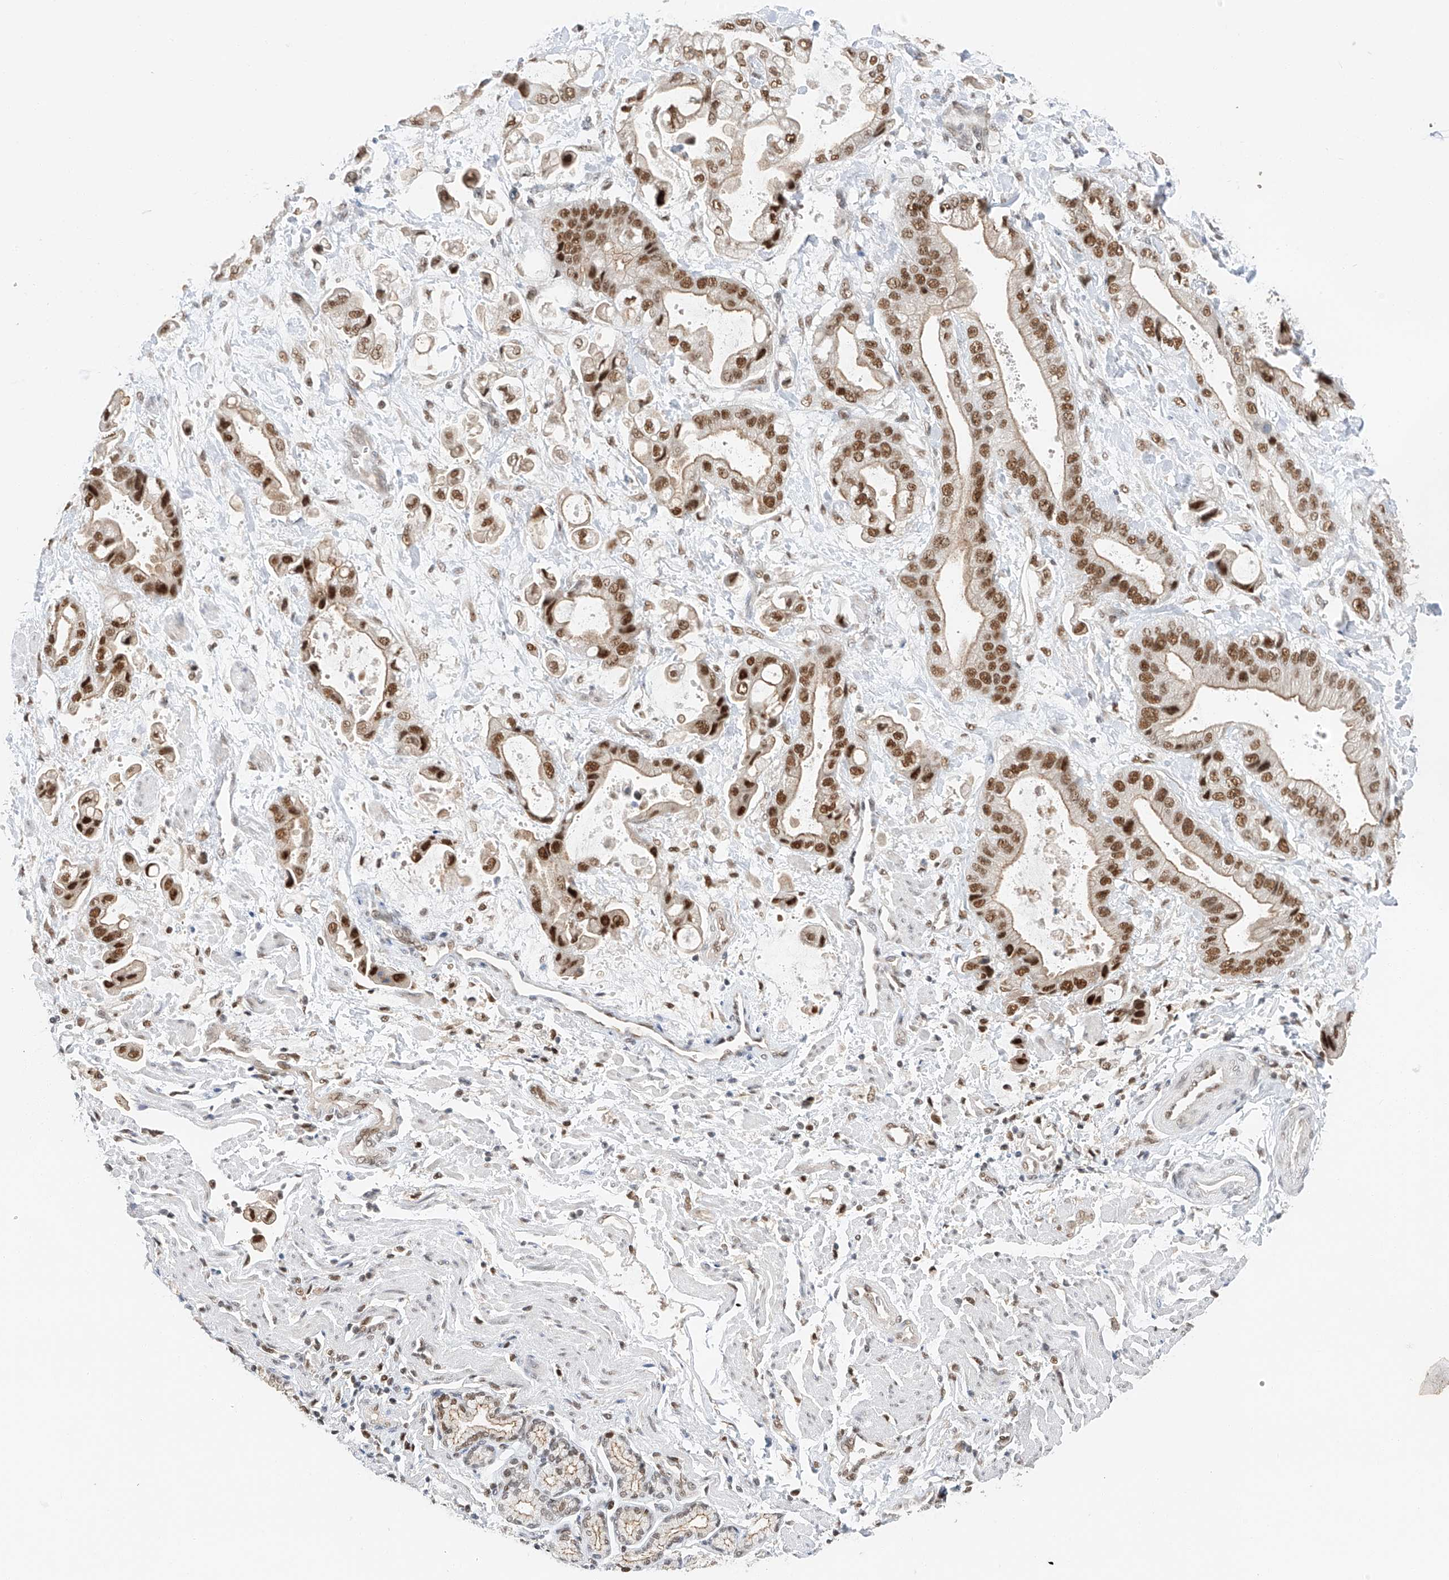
{"staining": {"intensity": "moderate", "quantity": ">75%", "location": "nuclear"}, "tissue": "stomach cancer", "cell_type": "Tumor cells", "image_type": "cancer", "snomed": [{"axis": "morphology", "description": "Adenocarcinoma, NOS"}, {"axis": "topography", "description": "Stomach"}], "caption": "Human stomach adenocarcinoma stained with a protein marker reveals moderate staining in tumor cells.", "gene": "POGK", "patient": {"sex": "male", "age": 62}}